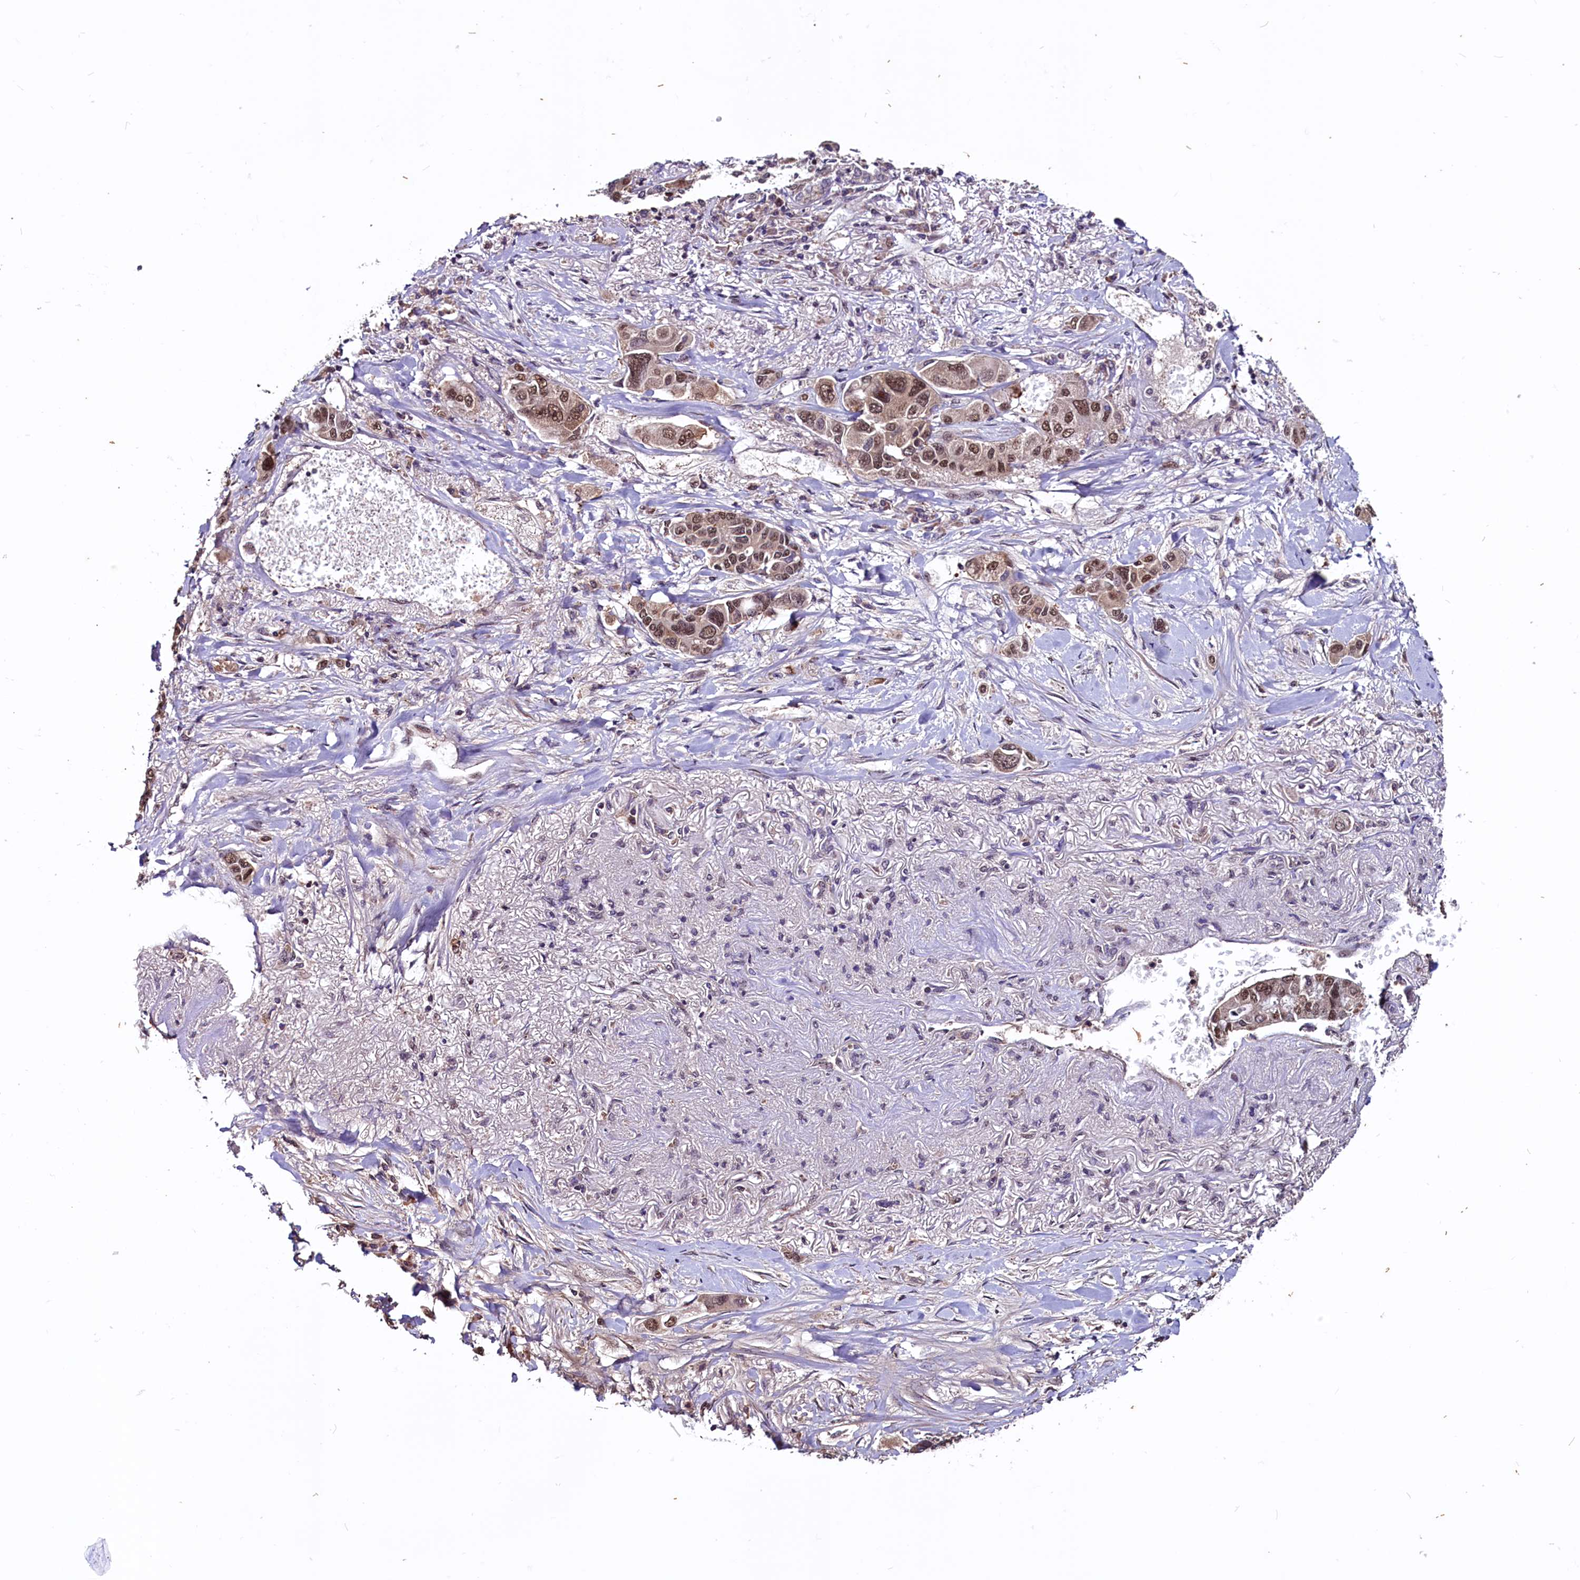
{"staining": {"intensity": "moderate", "quantity": ">75%", "location": "nuclear"}, "tissue": "lung cancer", "cell_type": "Tumor cells", "image_type": "cancer", "snomed": [{"axis": "morphology", "description": "Adenocarcinoma, NOS"}, {"axis": "topography", "description": "Lung"}], "caption": "This micrograph demonstrates lung cancer stained with immunohistochemistry to label a protein in brown. The nuclear of tumor cells show moderate positivity for the protein. Nuclei are counter-stained blue.", "gene": "RNMT", "patient": {"sex": "male", "age": 49}}